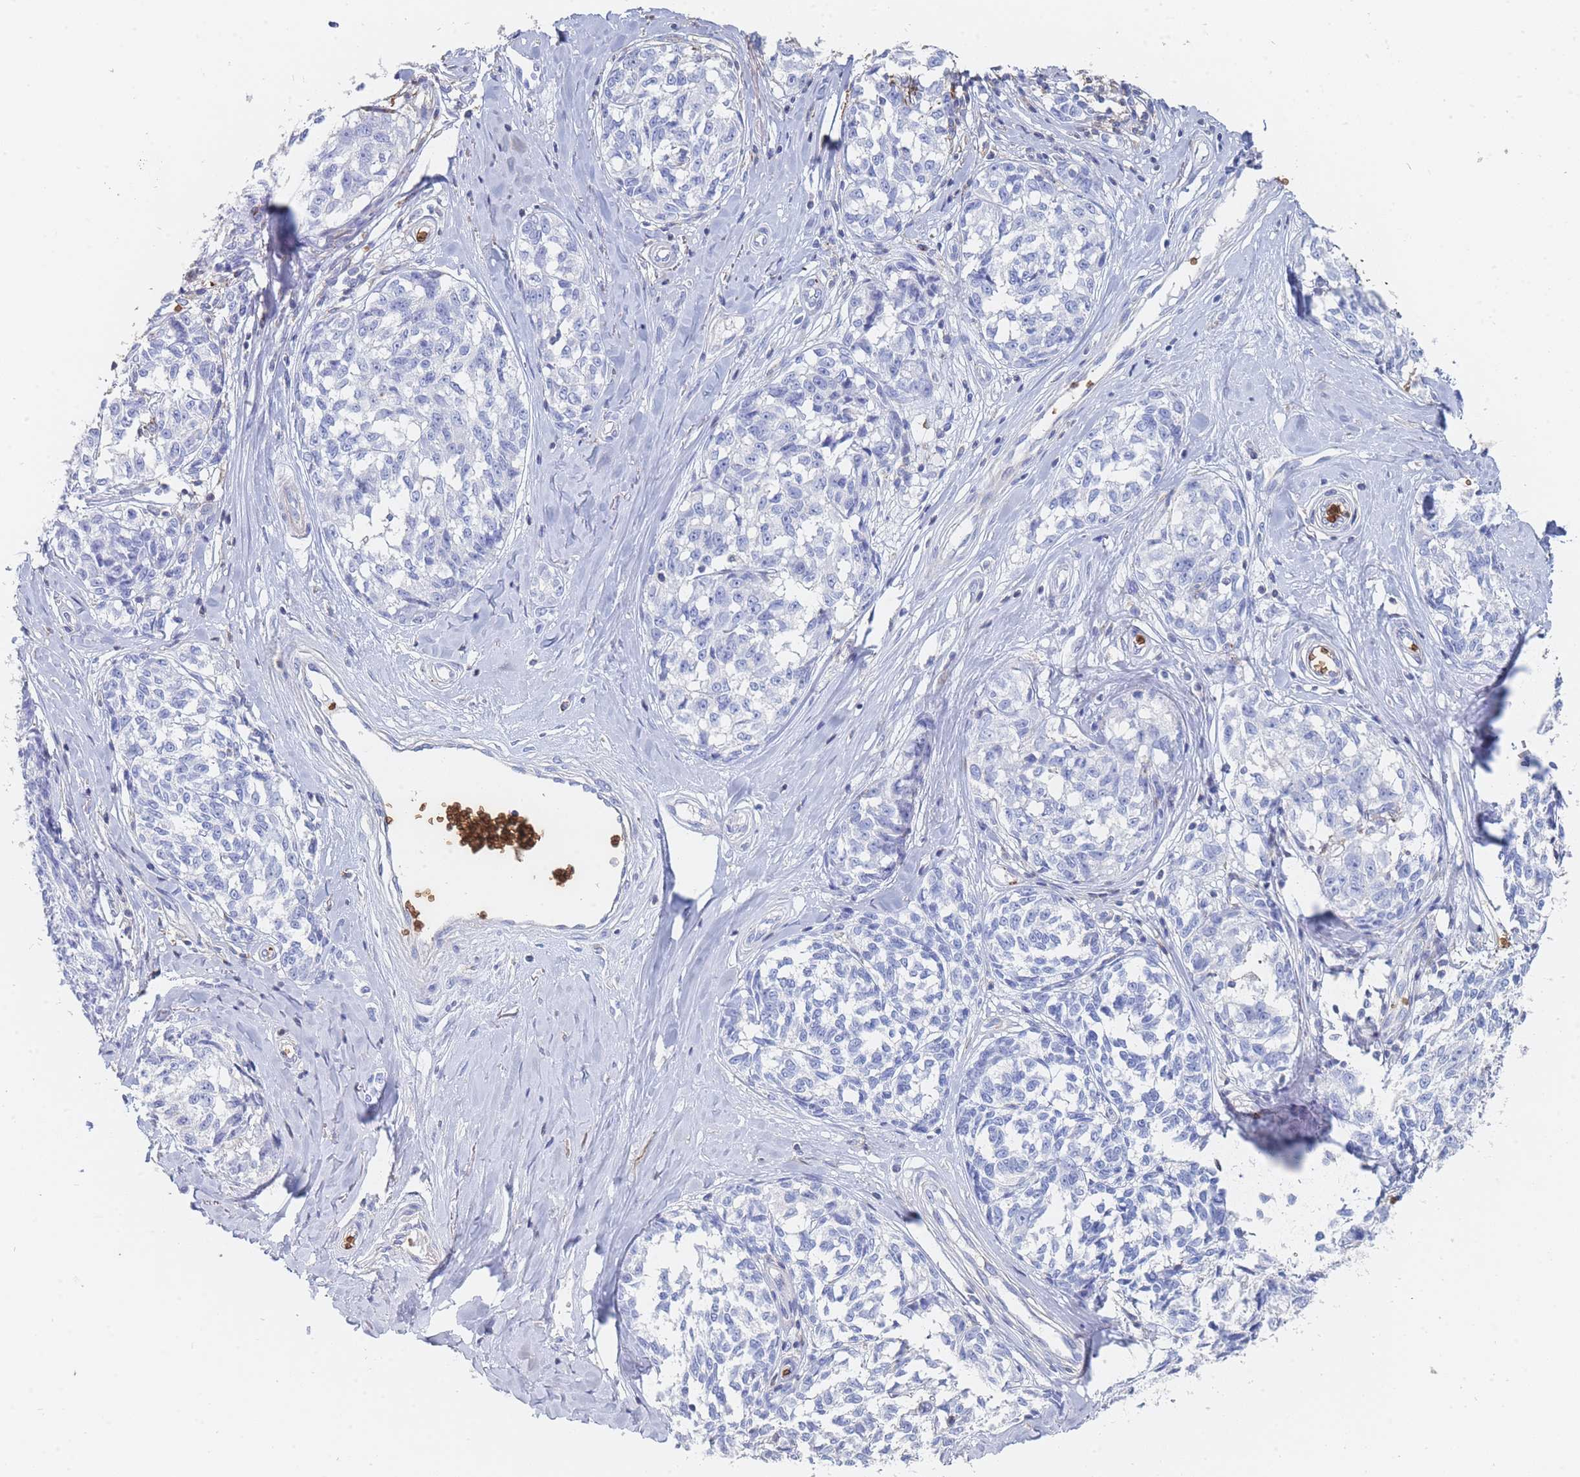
{"staining": {"intensity": "negative", "quantity": "none", "location": "none"}, "tissue": "melanoma", "cell_type": "Tumor cells", "image_type": "cancer", "snomed": [{"axis": "morphology", "description": "Normal tissue, NOS"}, {"axis": "morphology", "description": "Malignant melanoma, NOS"}, {"axis": "topography", "description": "Skin"}], "caption": "Protein analysis of melanoma demonstrates no significant expression in tumor cells.", "gene": "SLC2A1", "patient": {"sex": "female", "age": 64}}